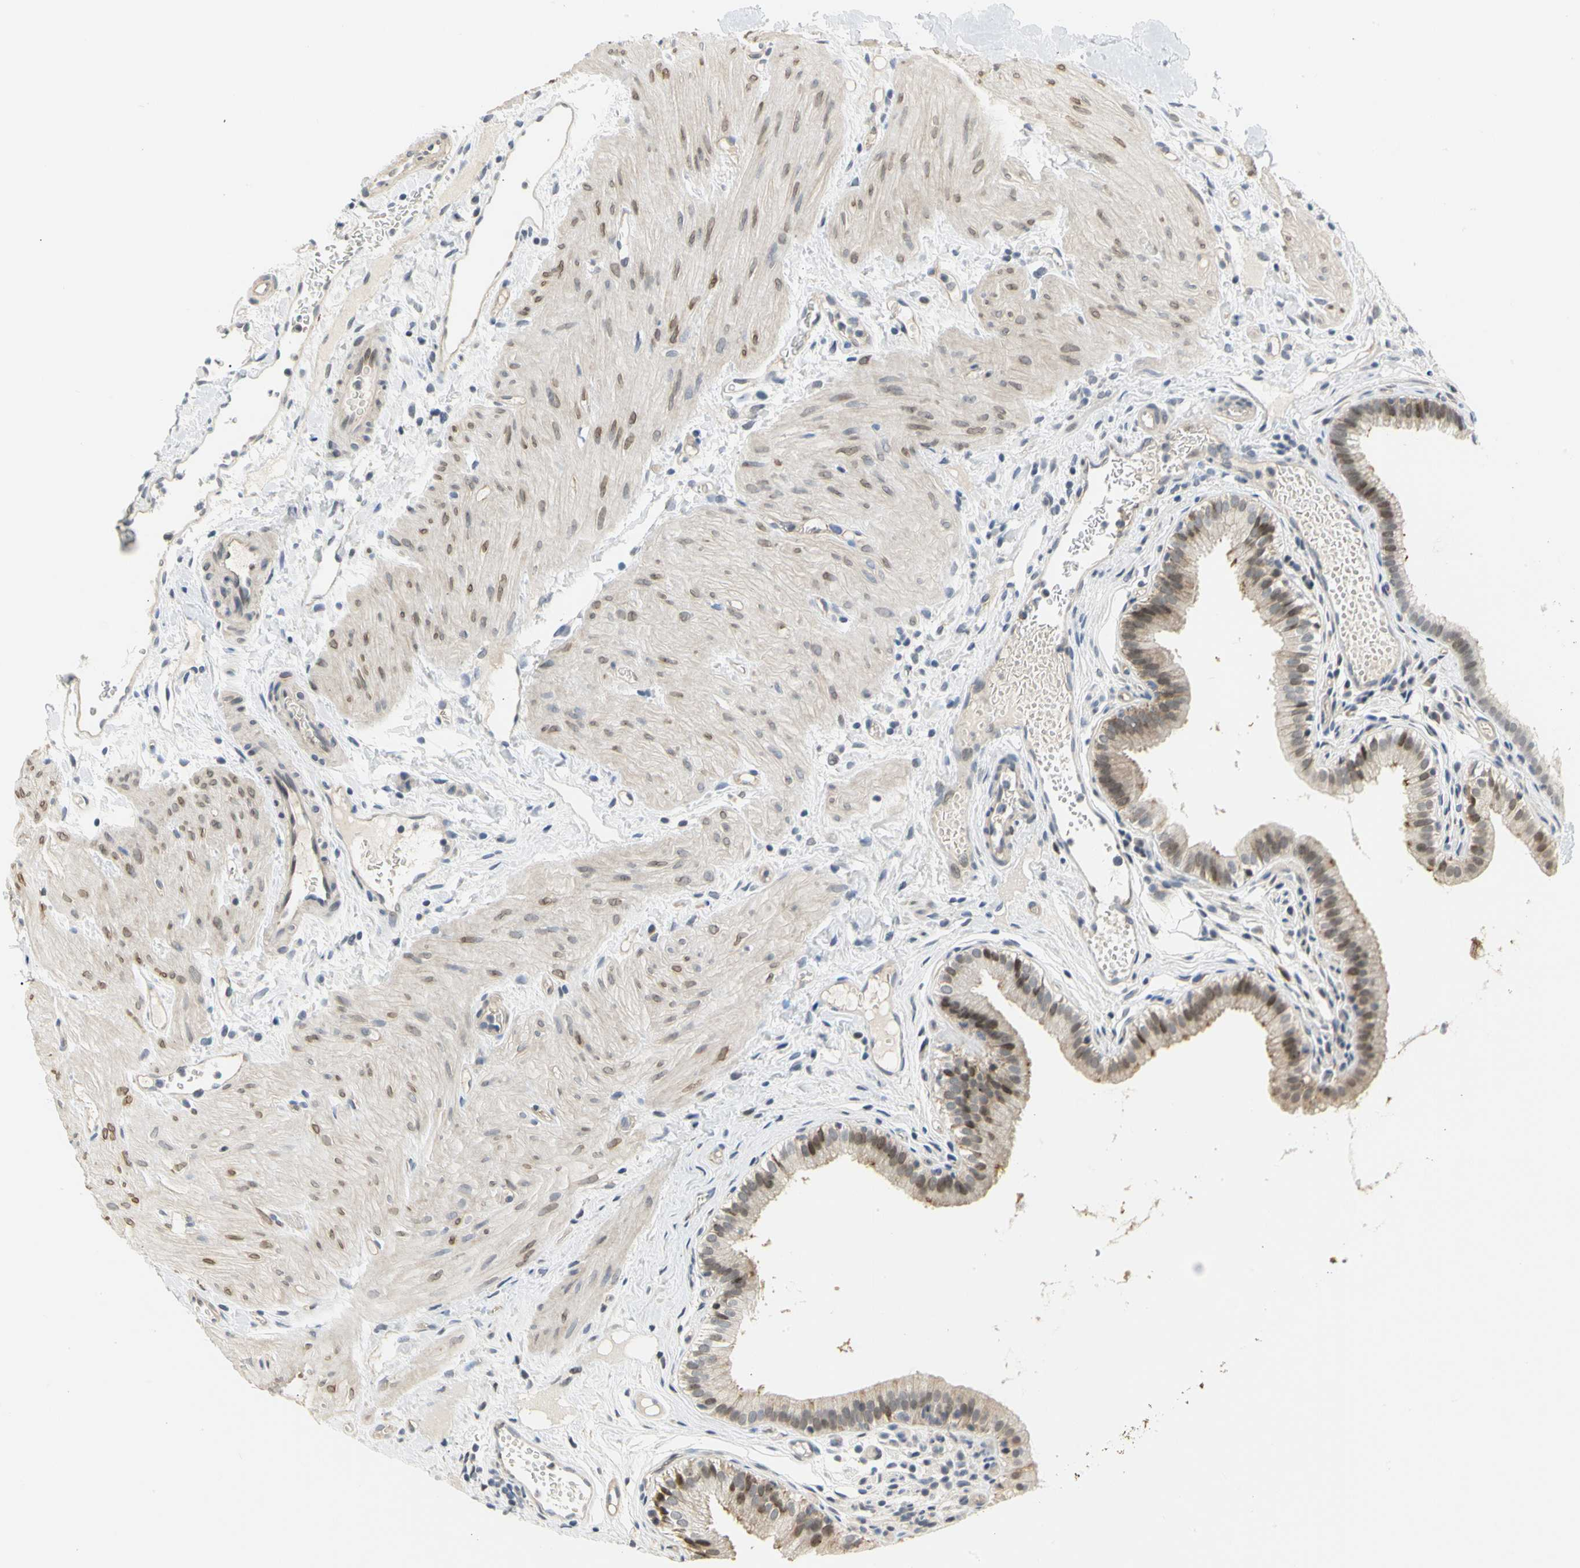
{"staining": {"intensity": "moderate", "quantity": "25%-75%", "location": "cytoplasmic/membranous,nuclear"}, "tissue": "gallbladder", "cell_type": "Glandular cells", "image_type": "normal", "snomed": [{"axis": "morphology", "description": "Normal tissue, NOS"}, {"axis": "topography", "description": "Gallbladder"}], "caption": "Protein expression analysis of normal gallbladder exhibits moderate cytoplasmic/membranous,nuclear positivity in about 25%-75% of glandular cells.", "gene": "IMPG2", "patient": {"sex": "female", "age": 26}}